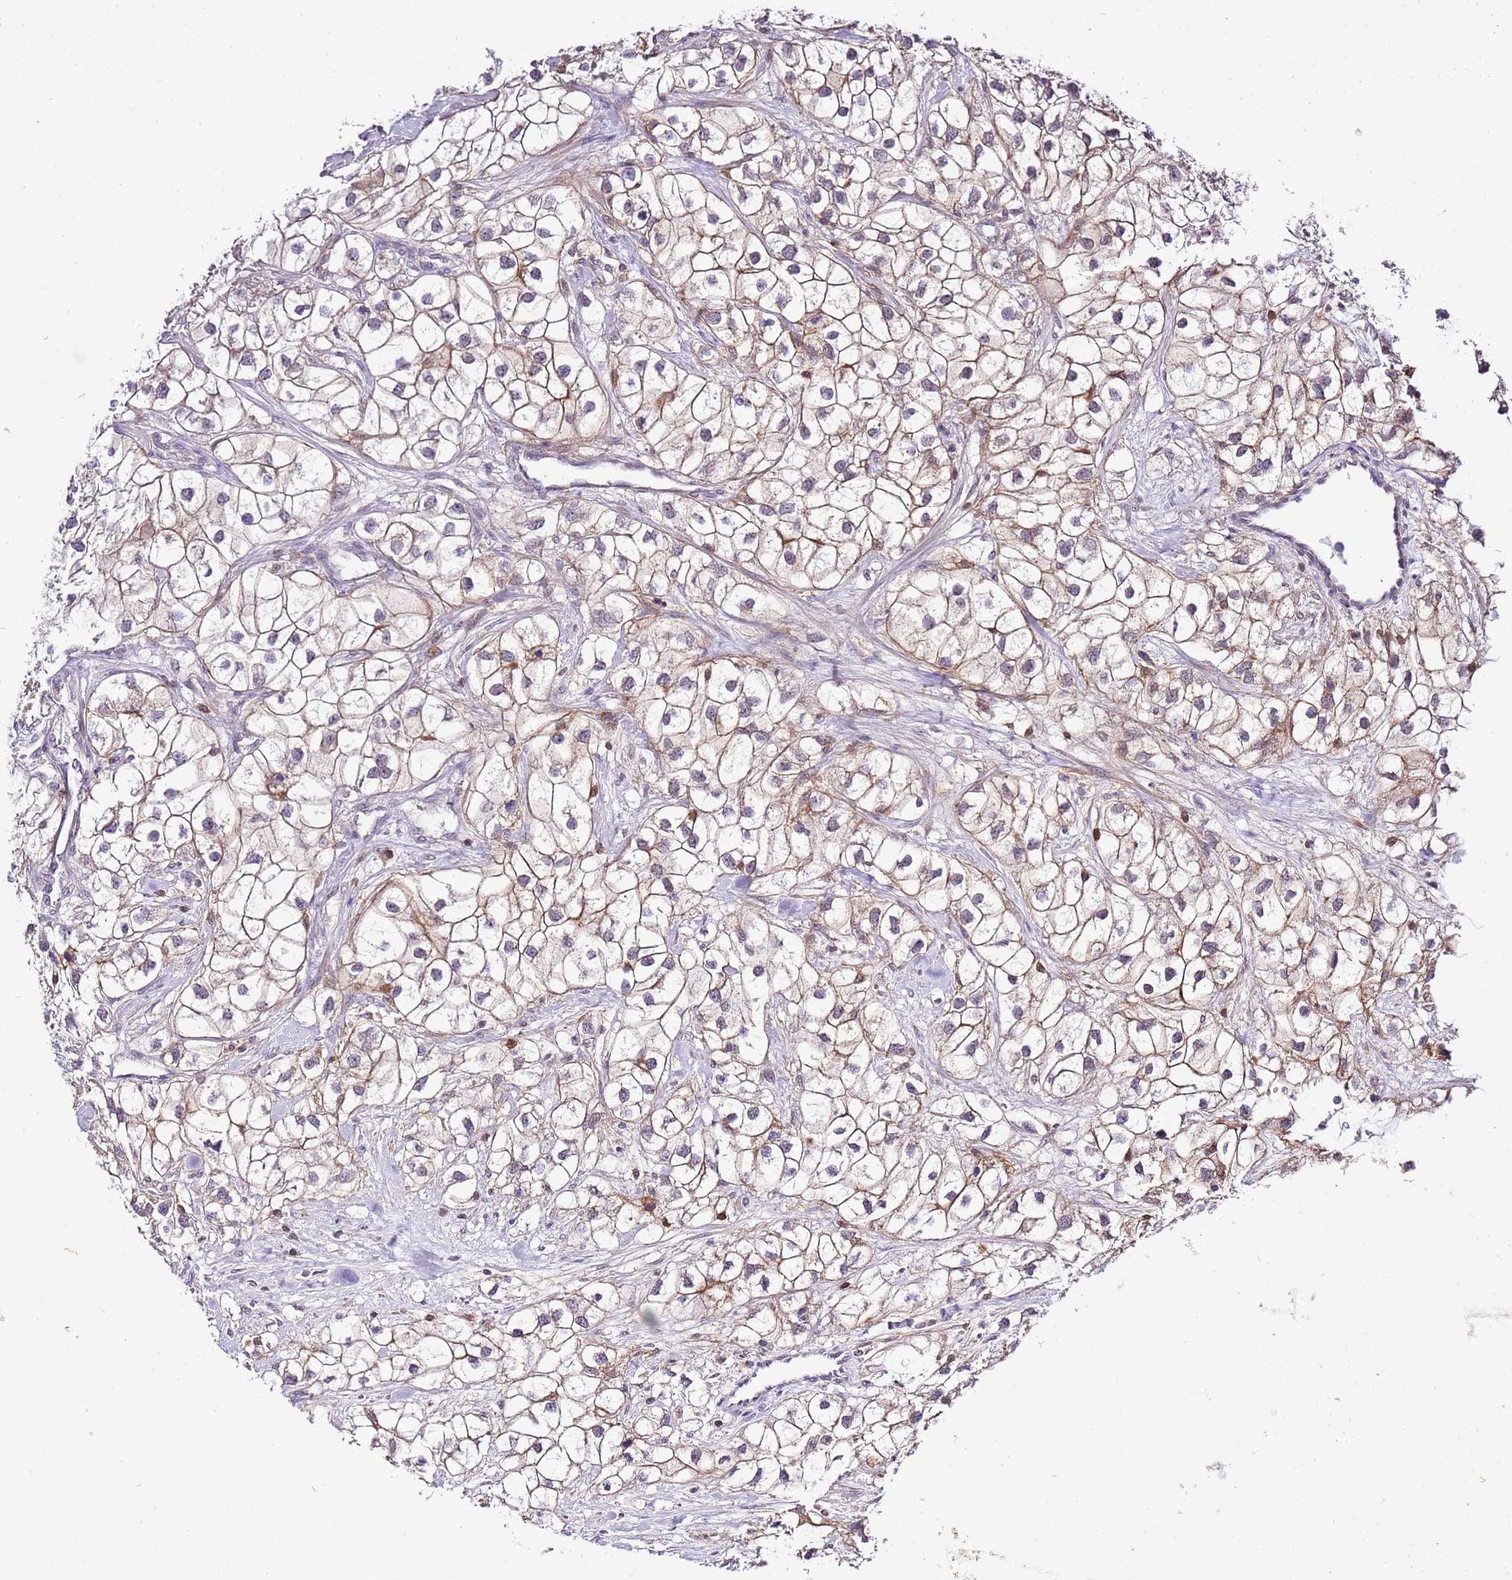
{"staining": {"intensity": "weak", "quantity": ">75%", "location": "cytoplasmic/membranous"}, "tissue": "renal cancer", "cell_type": "Tumor cells", "image_type": "cancer", "snomed": [{"axis": "morphology", "description": "Adenocarcinoma, NOS"}, {"axis": "topography", "description": "Kidney"}], "caption": "Immunohistochemical staining of renal cancer demonstrates low levels of weak cytoplasmic/membranous expression in approximately >75% of tumor cells. The staining was performed using DAB to visualize the protein expression in brown, while the nuclei were stained in blue with hematoxylin (Magnification: 20x).", "gene": "EFHD1", "patient": {"sex": "male", "age": 59}}